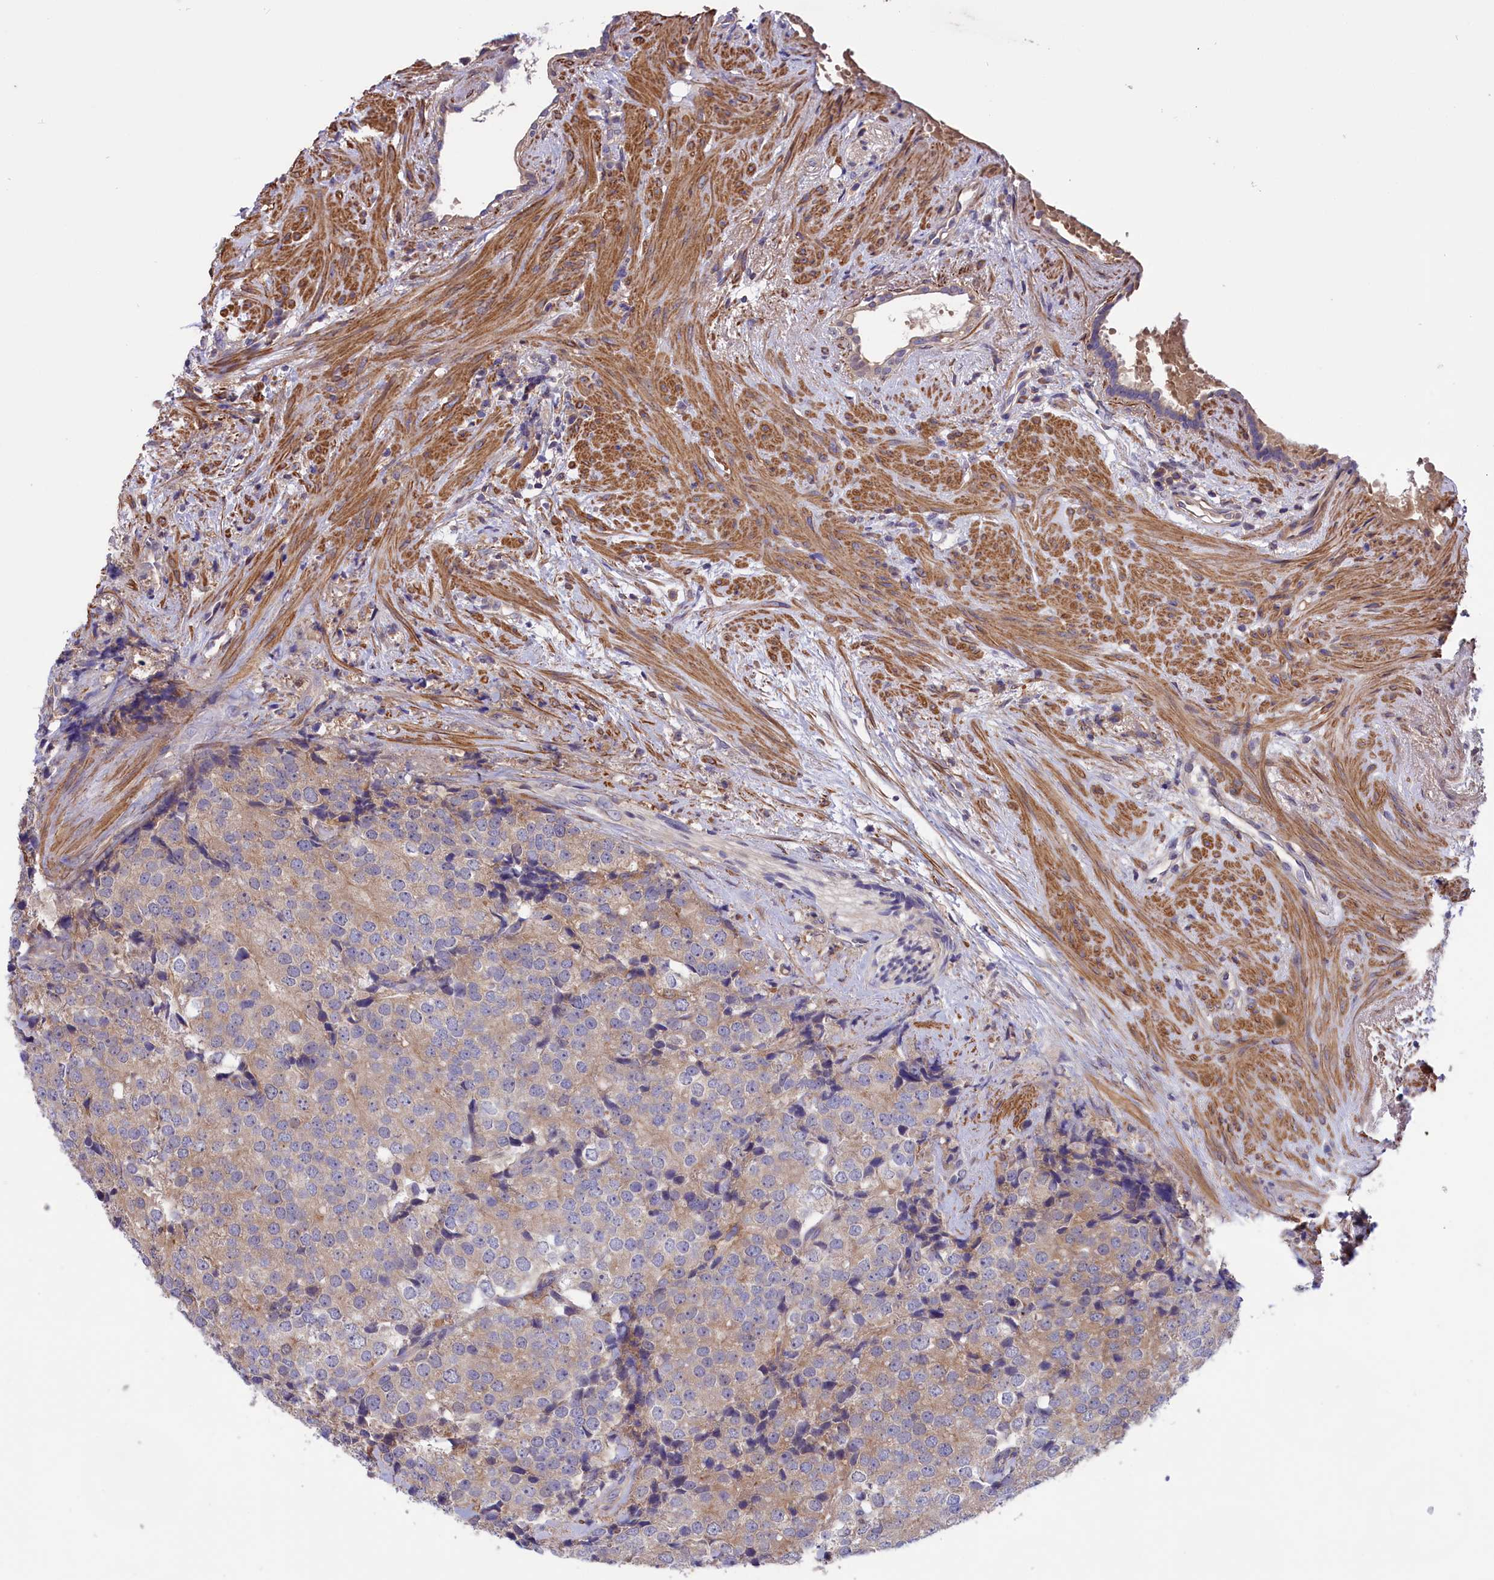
{"staining": {"intensity": "weak", "quantity": "25%-75%", "location": "cytoplasmic/membranous"}, "tissue": "prostate cancer", "cell_type": "Tumor cells", "image_type": "cancer", "snomed": [{"axis": "morphology", "description": "Adenocarcinoma, High grade"}, {"axis": "topography", "description": "Prostate"}], "caption": "The immunohistochemical stain shows weak cytoplasmic/membranous positivity in tumor cells of prostate cancer (high-grade adenocarcinoma) tissue.", "gene": "AMDHD2", "patient": {"sex": "male", "age": 49}}